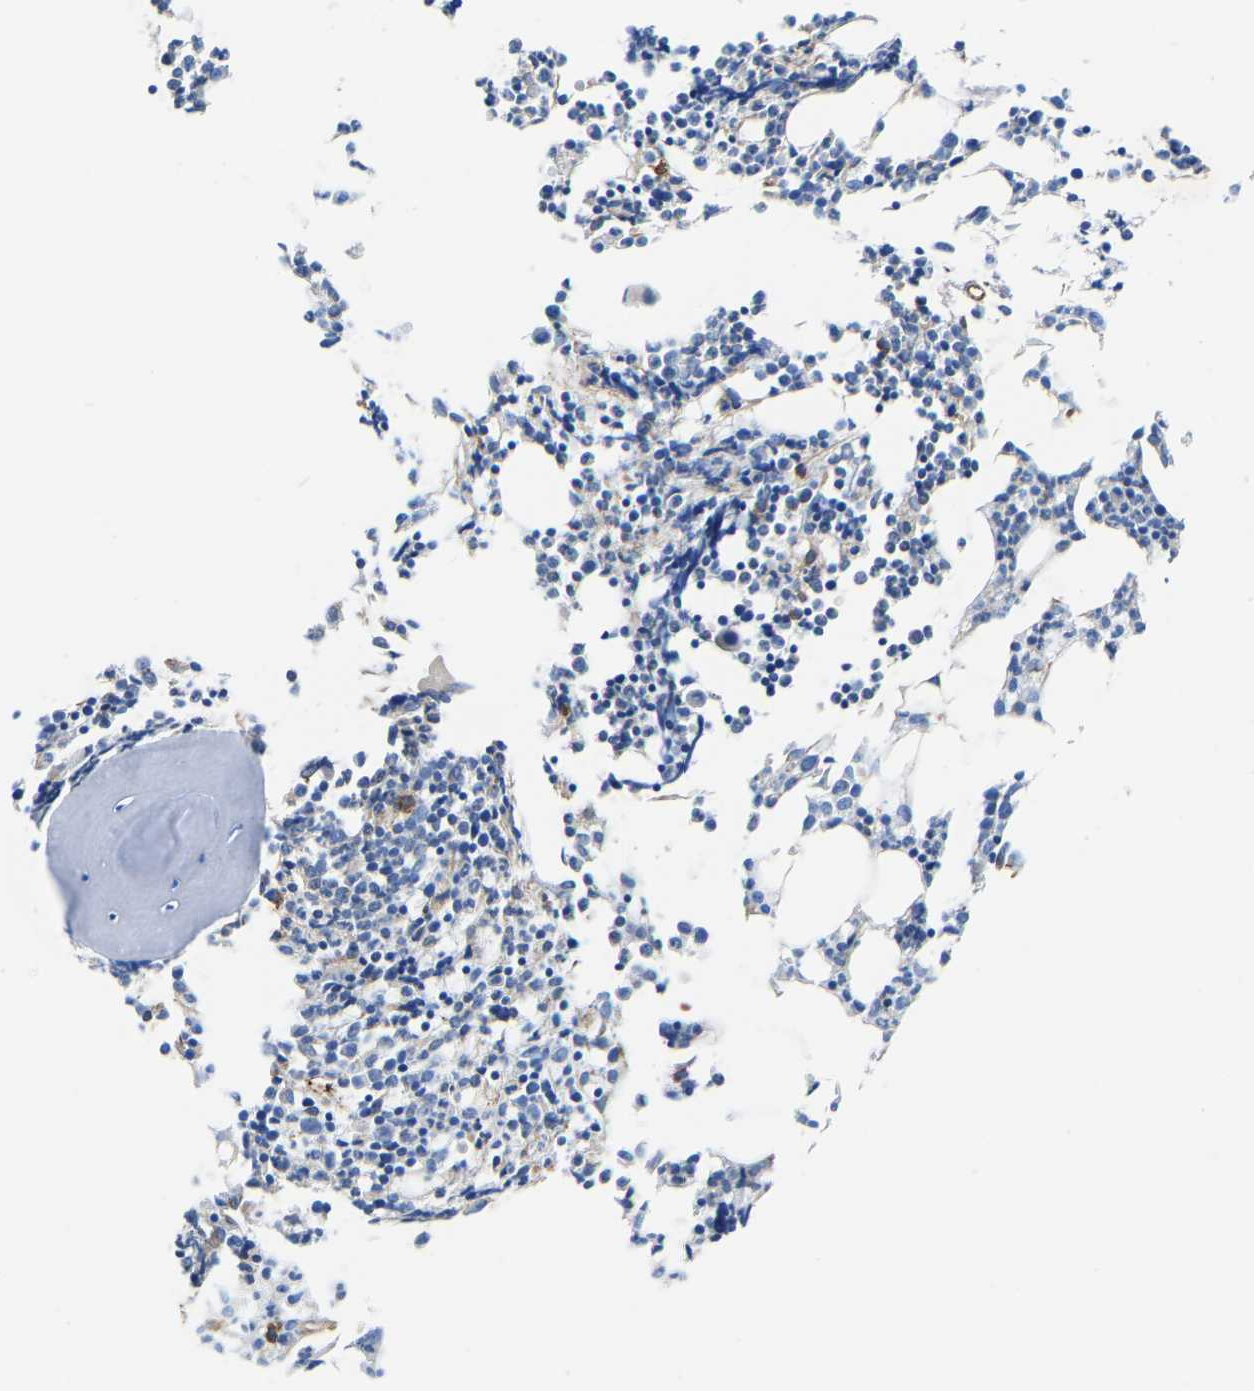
{"staining": {"intensity": "moderate", "quantity": "<25%", "location": "cytoplasmic/membranous"}, "tissue": "bone marrow", "cell_type": "Hematopoietic cells", "image_type": "normal", "snomed": [{"axis": "morphology", "description": "Normal tissue, NOS"}, {"axis": "morphology", "description": "Inflammation, NOS"}, {"axis": "topography", "description": "Bone marrow"}], "caption": "Immunohistochemical staining of benign bone marrow reveals <25% levels of moderate cytoplasmic/membranous protein positivity in approximately <25% of hematopoietic cells. The protein is stained brown, and the nuclei are stained in blue (DAB IHC with brightfield microscopy, high magnification).", "gene": "HSPG2", "patient": {"sex": "female", "age": 53}}